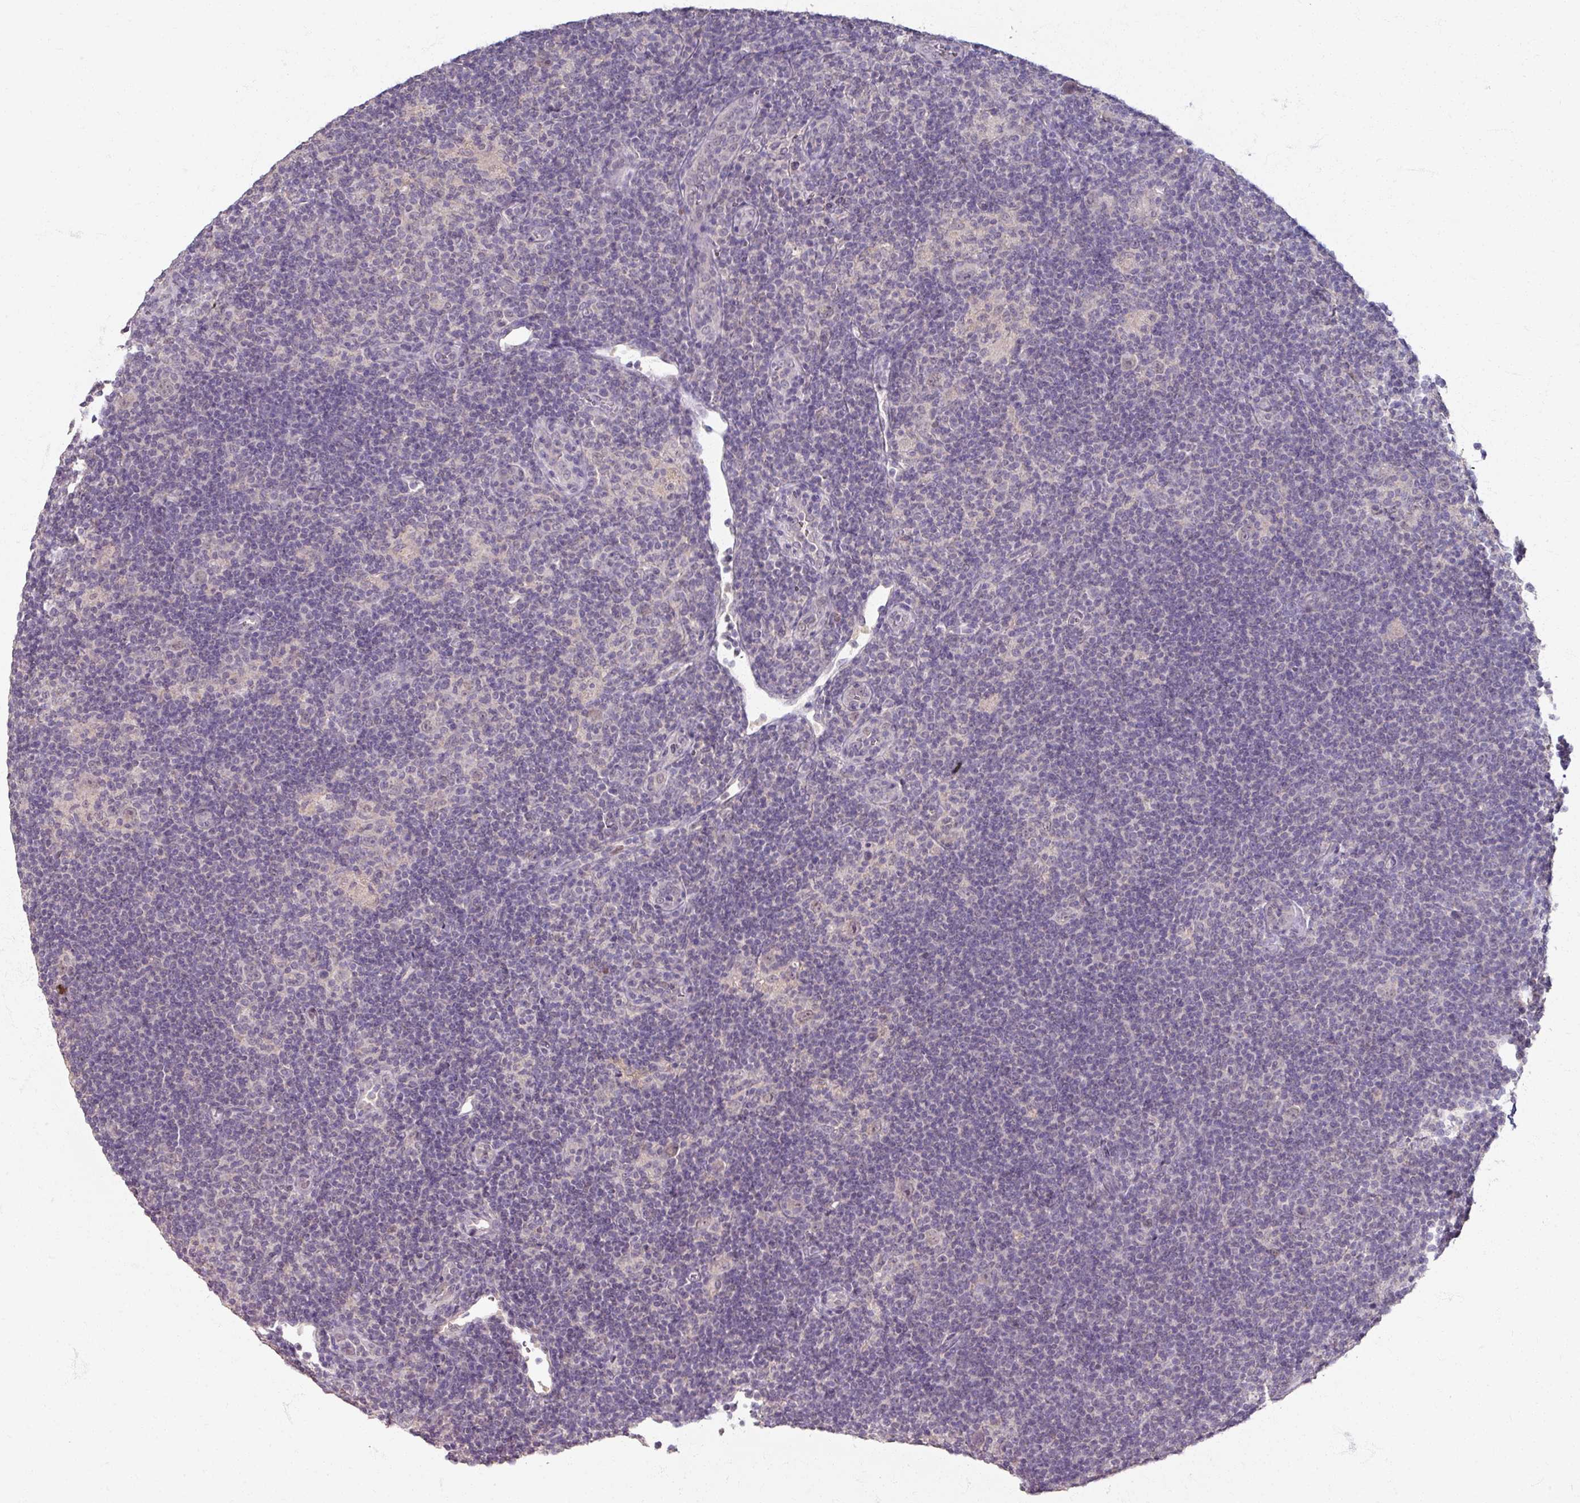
{"staining": {"intensity": "negative", "quantity": "none", "location": "none"}, "tissue": "lymphoma", "cell_type": "Tumor cells", "image_type": "cancer", "snomed": [{"axis": "morphology", "description": "Hodgkin's disease, NOS"}, {"axis": "topography", "description": "Lymph node"}], "caption": "High magnification brightfield microscopy of lymphoma stained with DAB (3,3'-diaminobenzidine) (brown) and counterstained with hematoxylin (blue): tumor cells show no significant positivity.", "gene": "SOX11", "patient": {"sex": "female", "age": 57}}